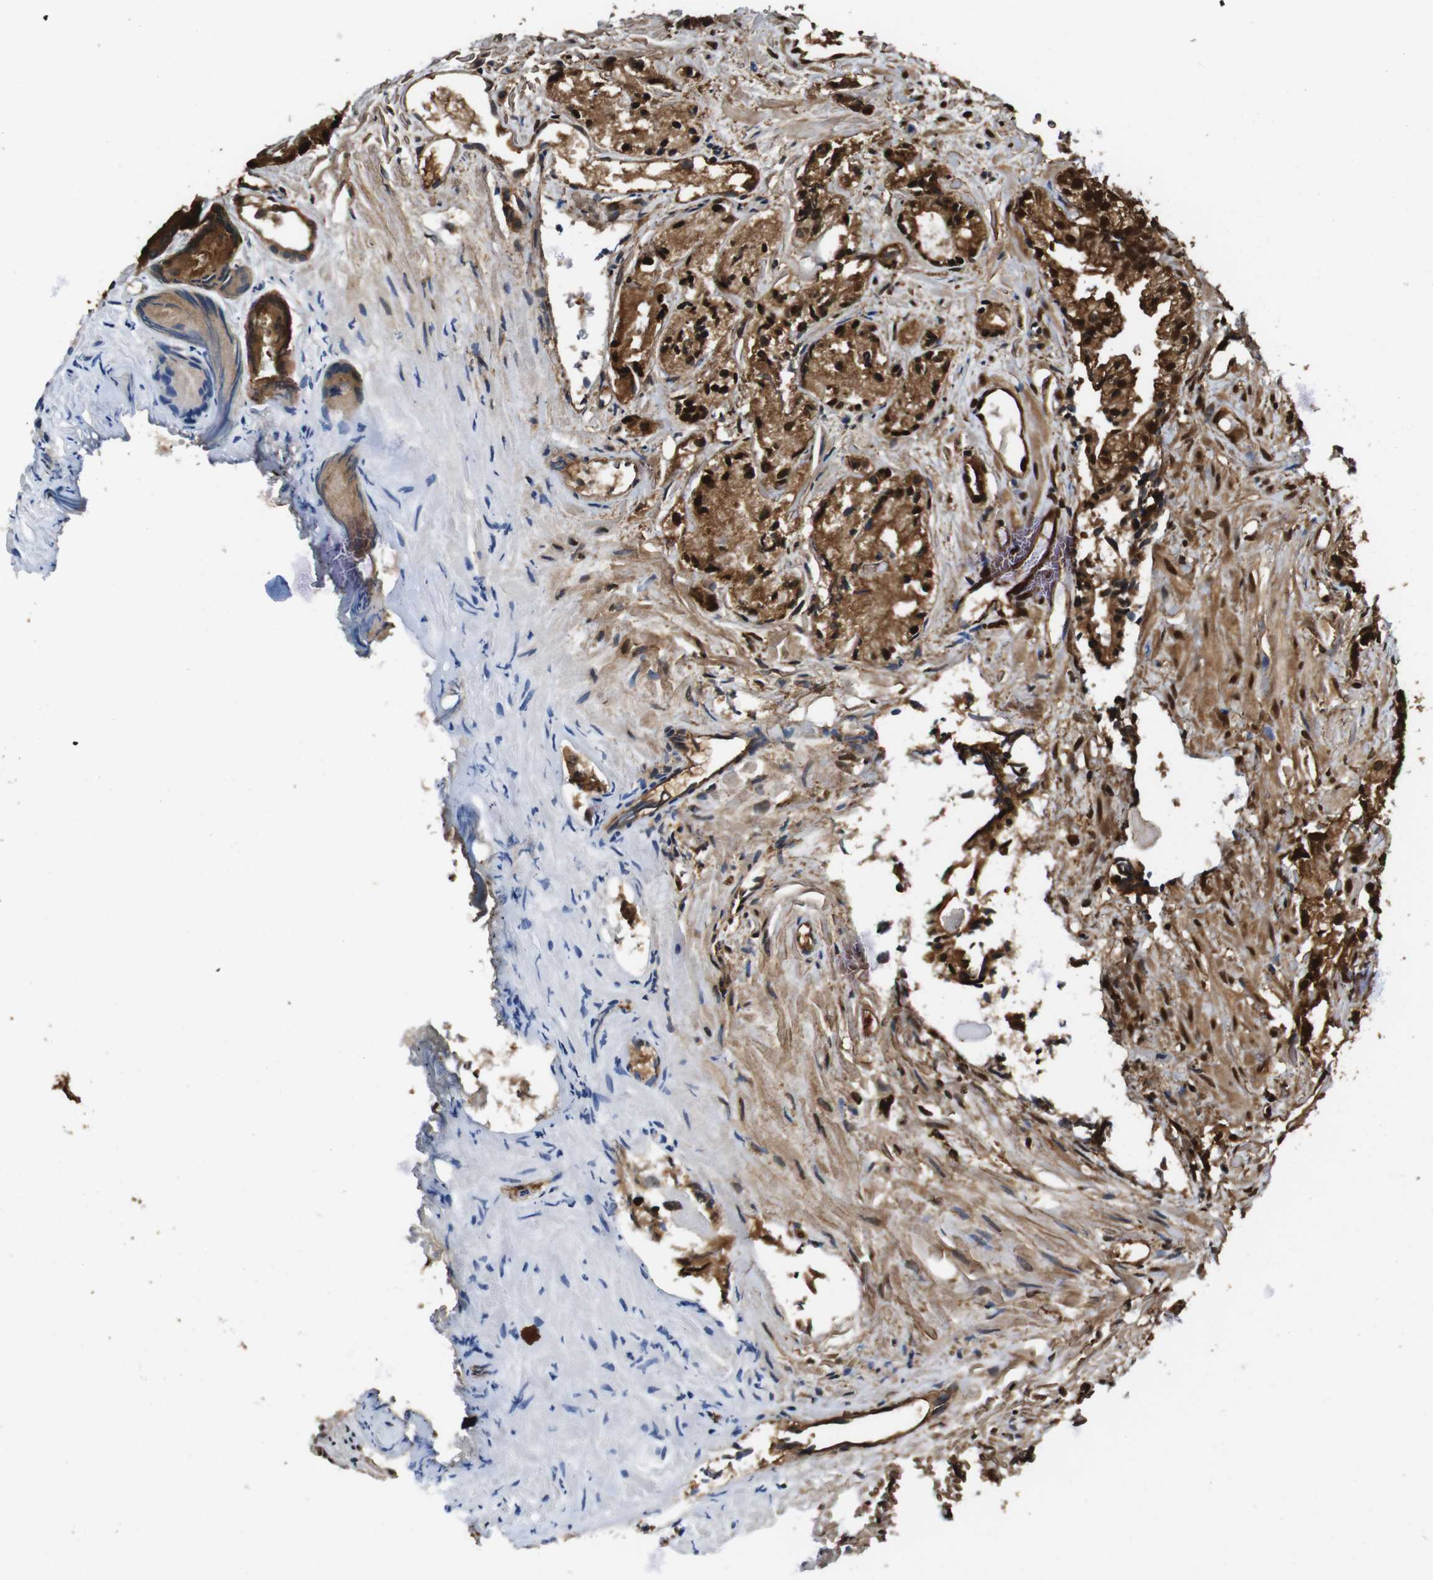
{"staining": {"intensity": "strong", "quantity": ">75%", "location": "cytoplasmic/membranous,nuclear"}, "tissue": "prostate cancer", "cell_type": "Tumor cells", "image_type": "cancer", "snomed": [{"axis": "morphology", "description": "Adenocarcinoma, Low grade"}, {"axis": "topography", "description": "Prostate"}], "caption": "Prostate low-grade adenocarcinoma stained with a brown dye exhibits strong cytoplasmic/membranous and nuclear positive positivity in about >75% of tumor cells.", "gene": "VCP", "patient": {"sex": "male", "age": 72}}